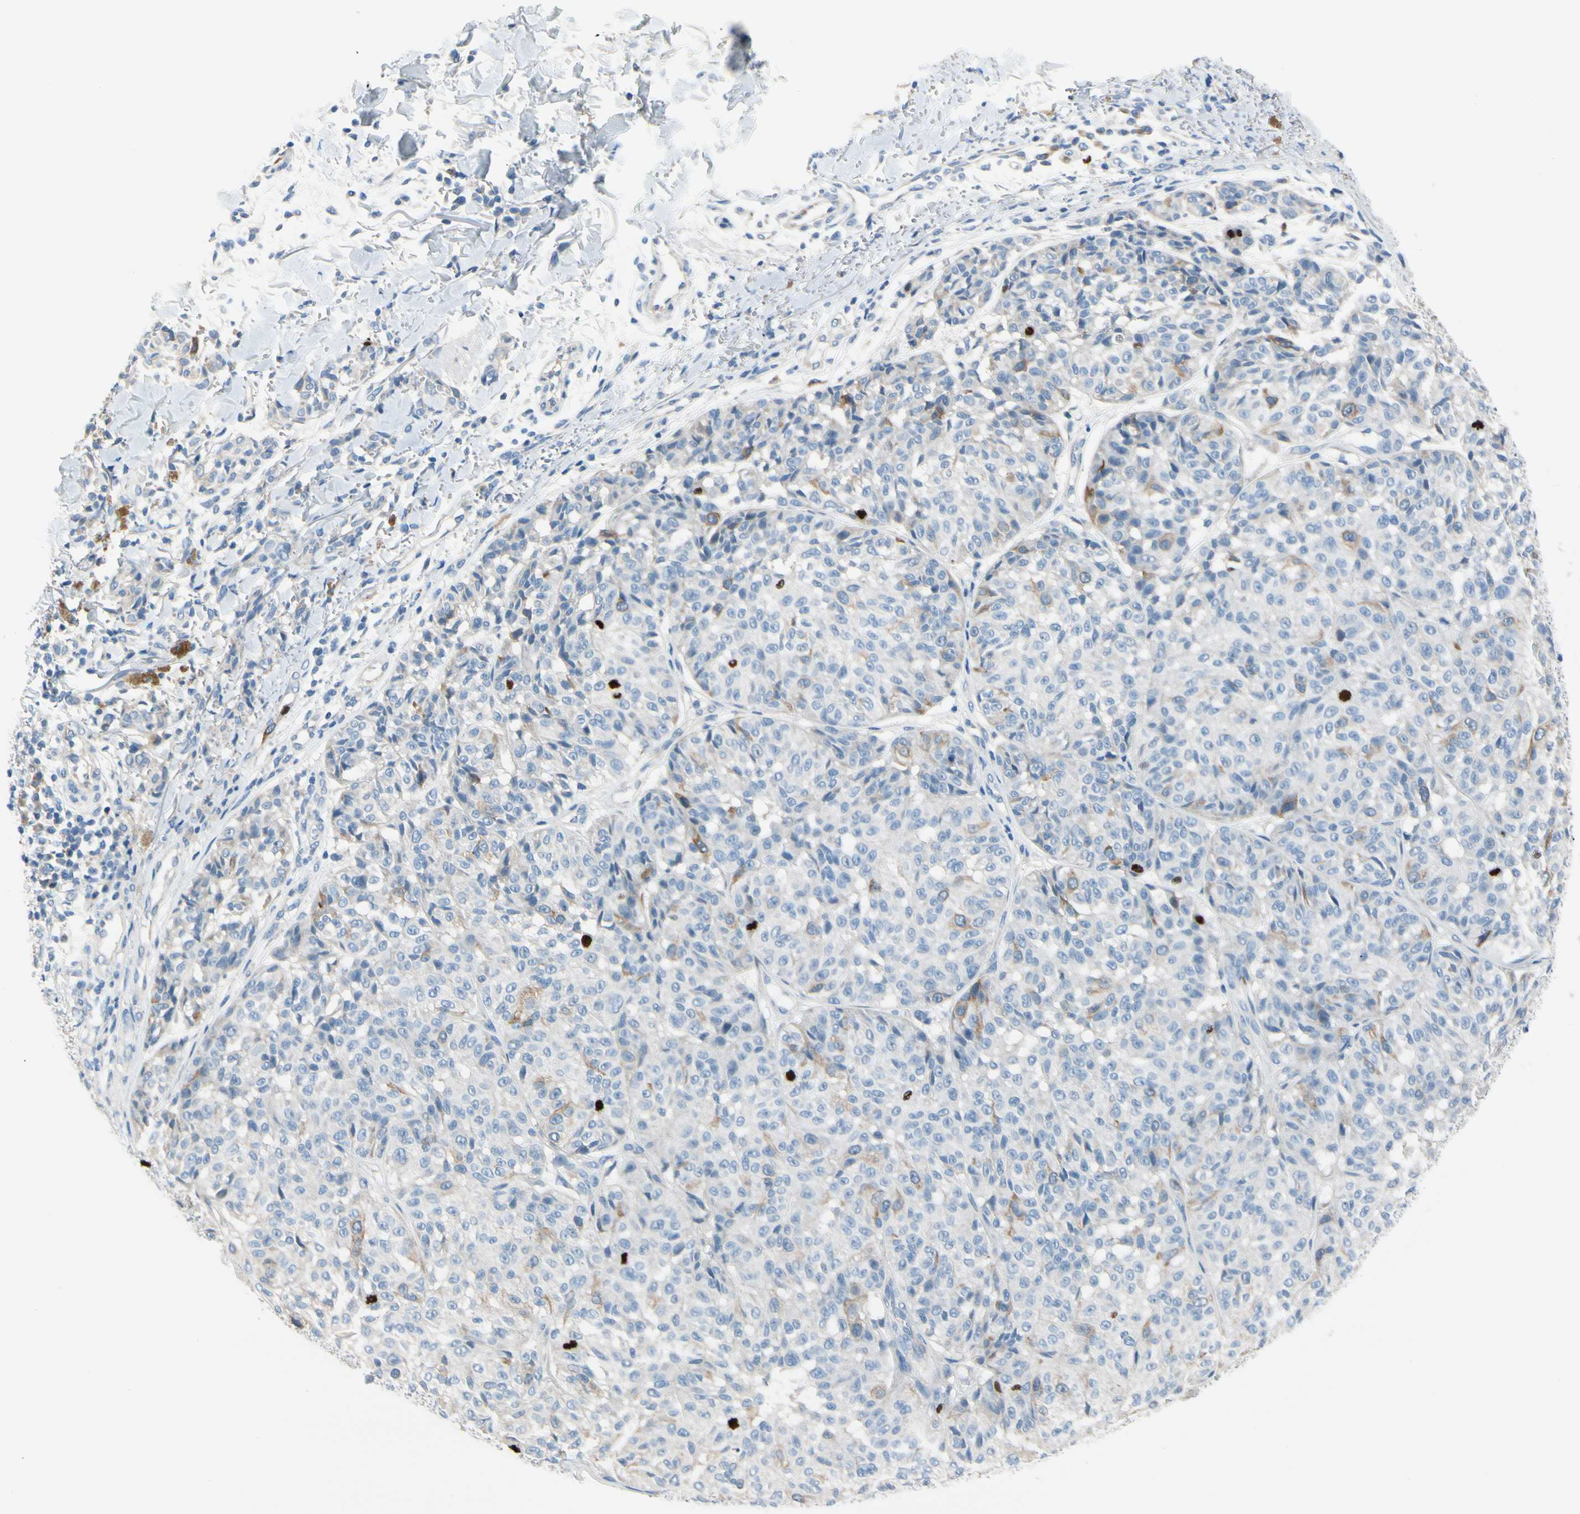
{"staining": {"intensity": "weak", "quantity": "<25%", "location": "cytoplasmic/membranous"}, "tissue": "melanoma", "cell_type": "Tumor cells", "image_type": "cancer", "snomed": [{"axis": "morphology", "description": "Malignant melanoma, NOS"}, {"axis": "topography", "description": "Skin"}], "caption": "The image displays no significant expression in tumor cells of melanoma.", "gene": "CKAP2", "patient": {"sex": "female", "age": 46}}